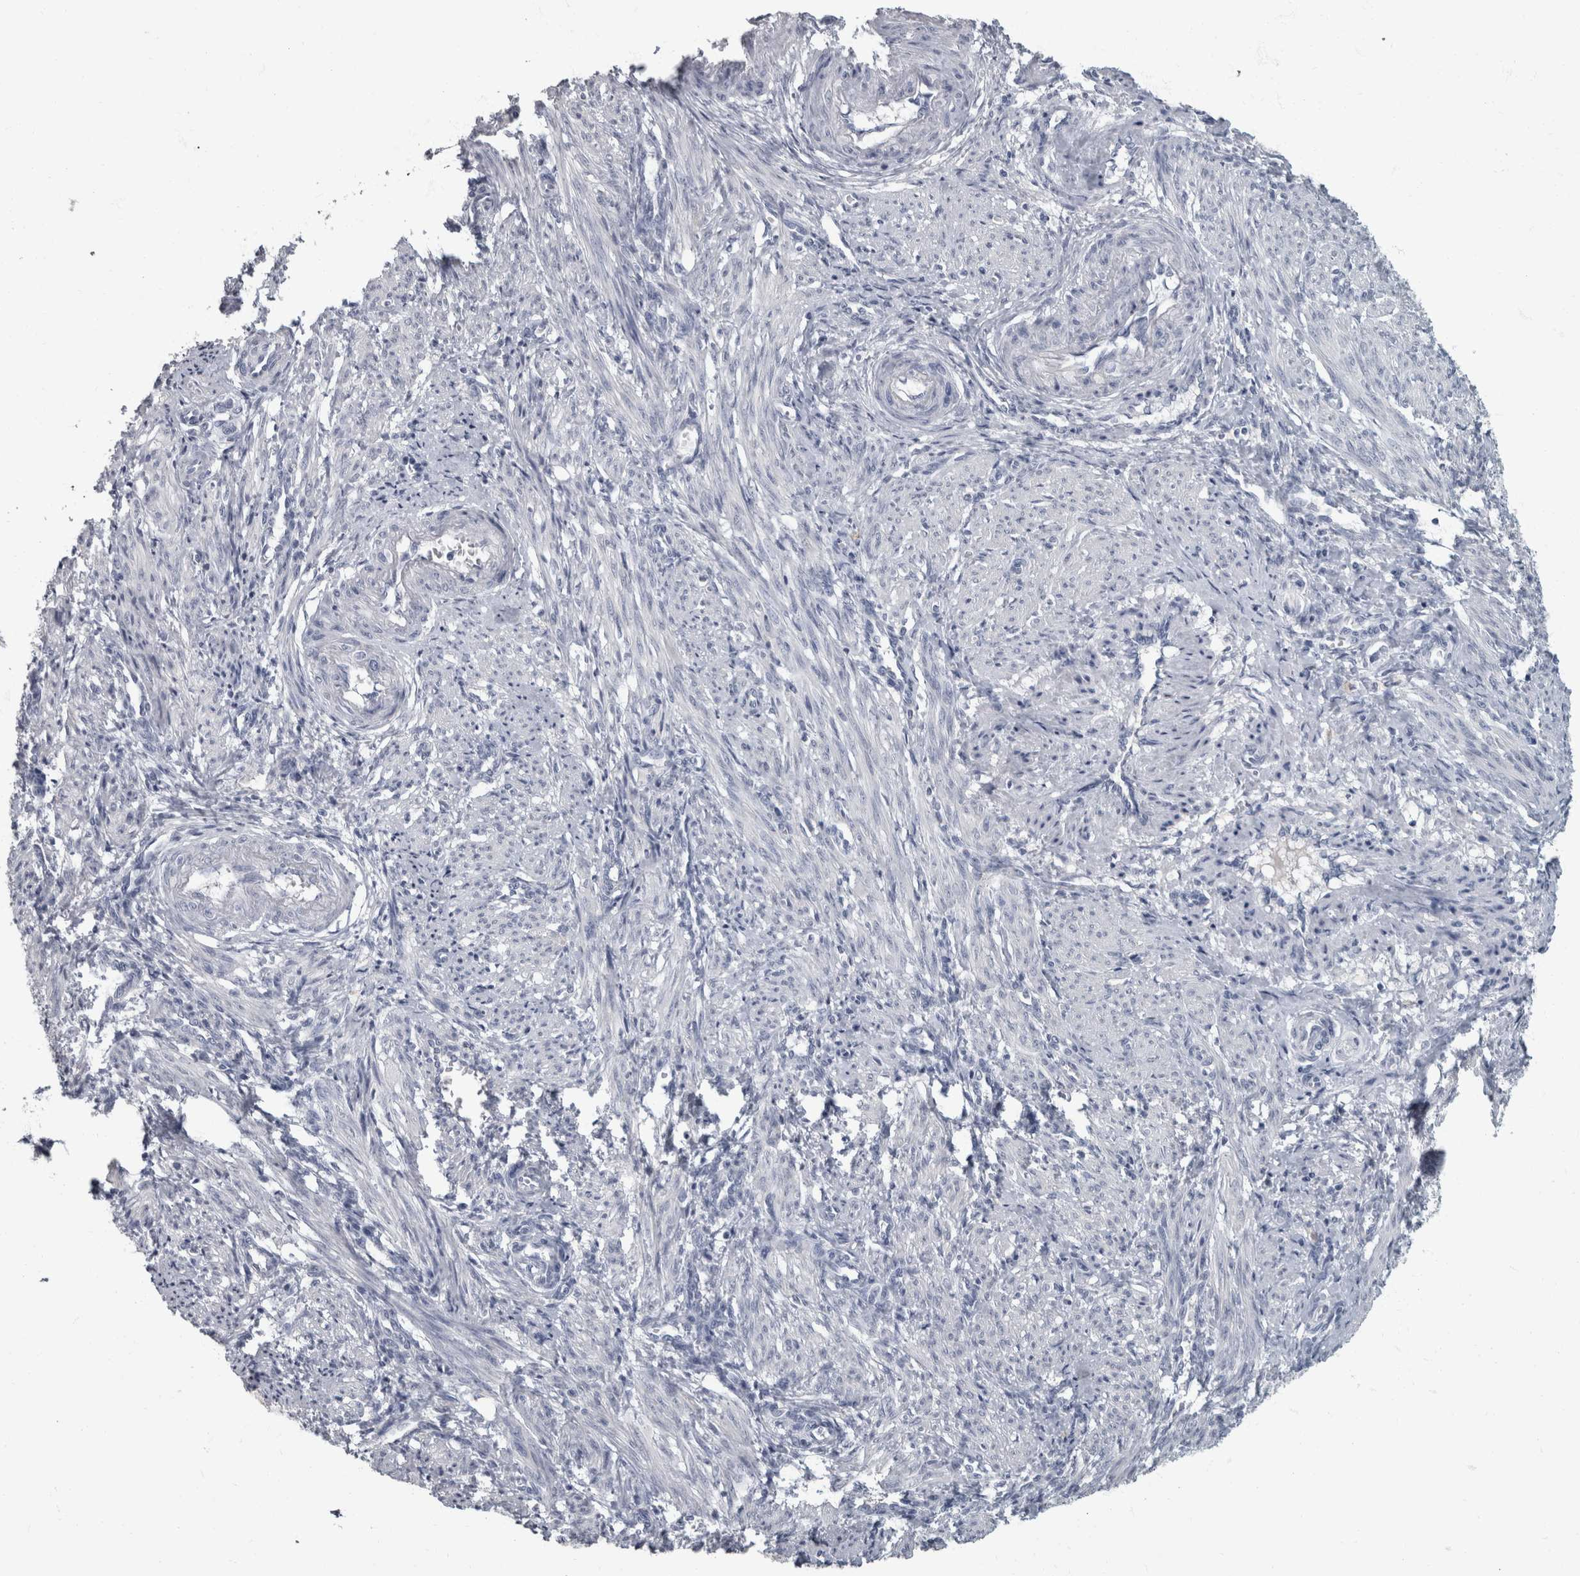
{"staining": {"intensity": "negative", "quantity": "none", "location": "none"}, "tissue": "smooth muscle", "cell_type": "Smooth muscle cells", "image_type": "normal", "snomed": [{"axis": "morphology", "description": "Normal tissue, NOS"}, {"axis": "topography", "description": "Endometrium"}], "caption": "This is an immunohistochemistry (IHC) histopathology image of normal smooth muscle. There is no positivity in smooth muscle cells.", "gene": "DSG2", "patient": {"sex": "female", "age": 33}}